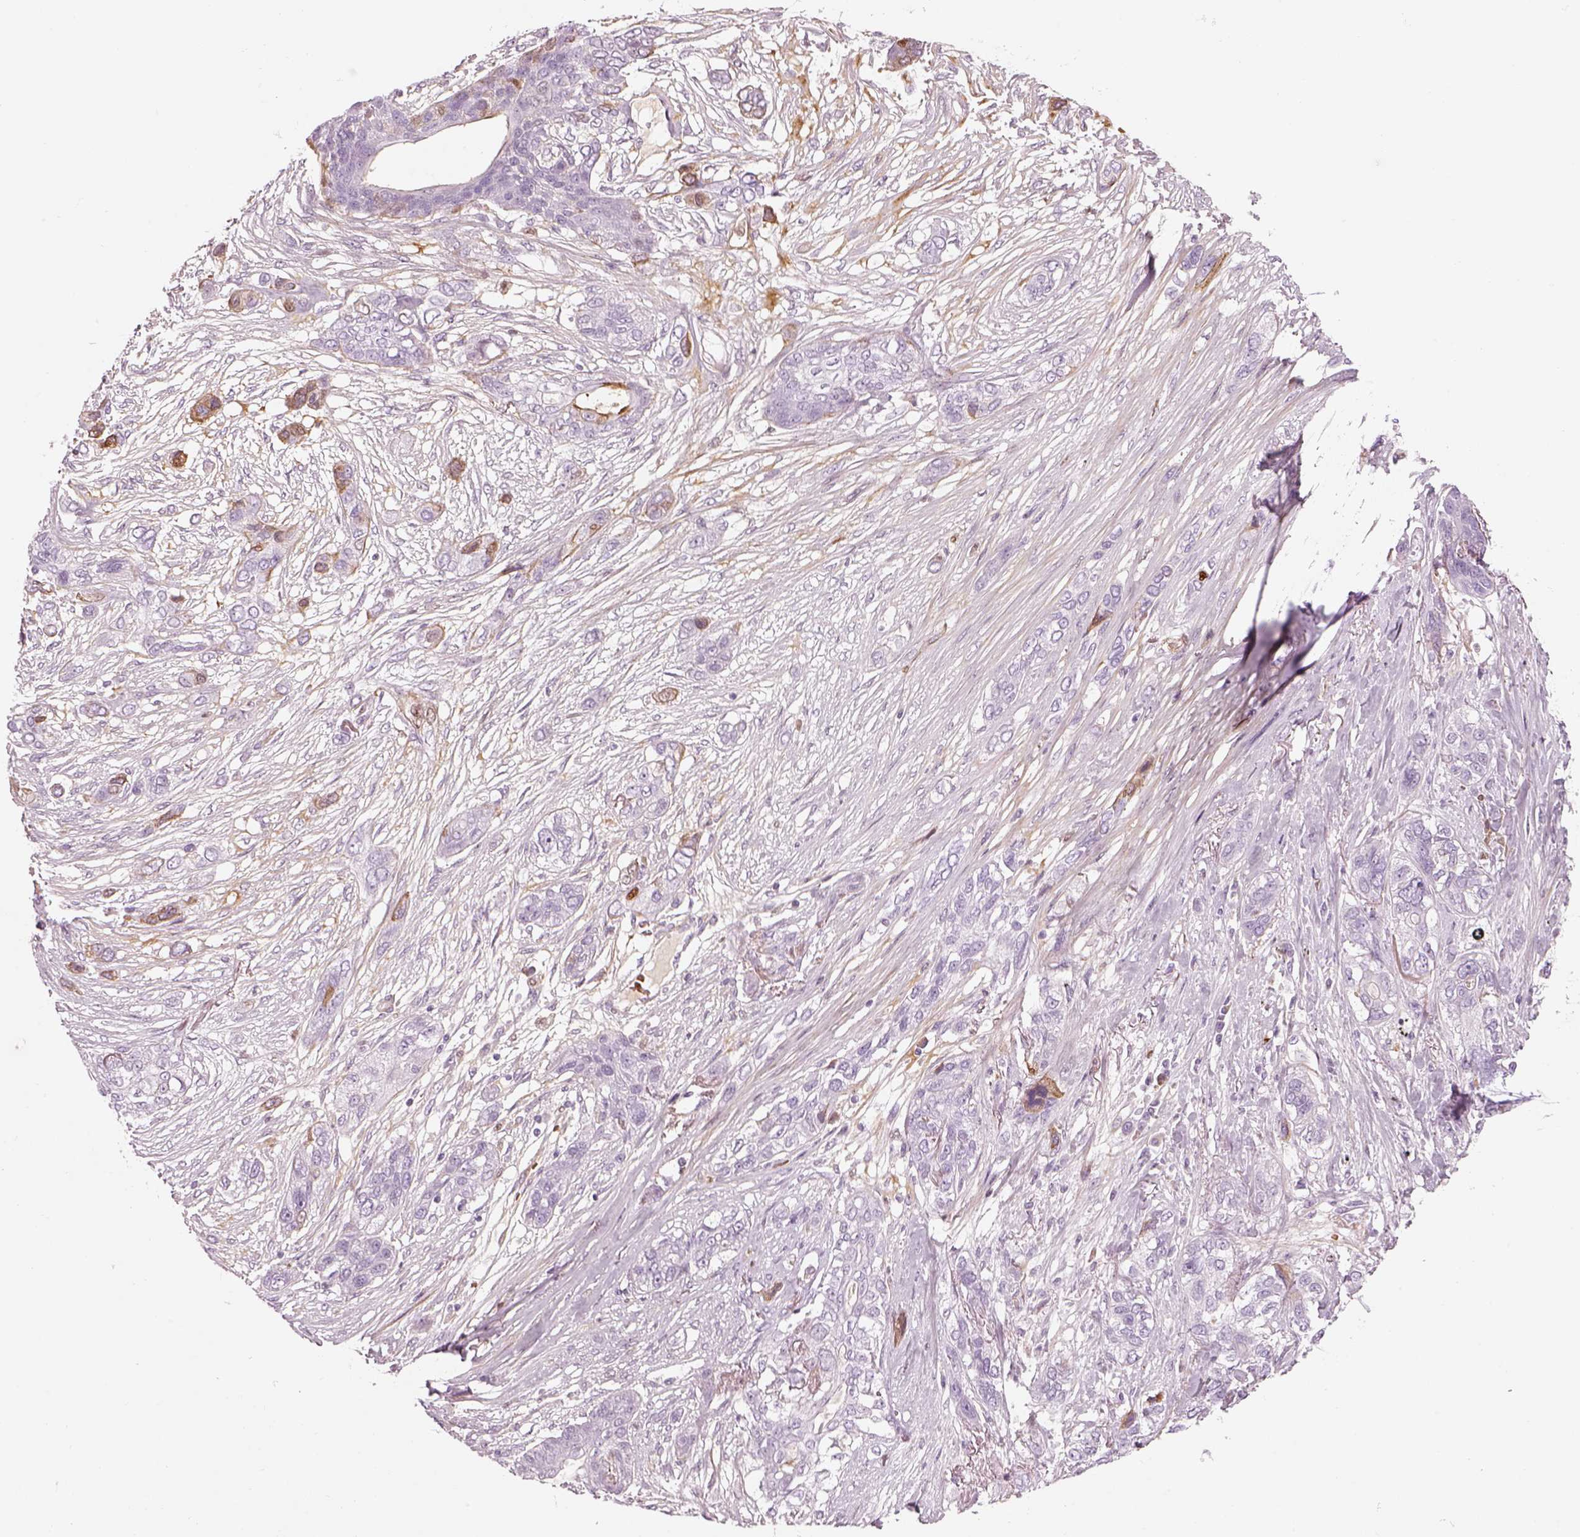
{"staining": {"intensity": "negative", "quantity": "none", "location": "none"}, "tissue": "lung cancer", "cell_type": "Tumor cells", "image_type": "cancer", "snomed": [{"axis": "morphology", "description": "Squamous cell carcinoma, NOS"}, {"axis": "topography", "description": "Lung"}], "caption": "The image exhibits no staining of tumor cells in lung cancer (squamous cell carcinoma).", "gene": "PABPC1L2B", "patient": {"sex": "female", "age": 70}}